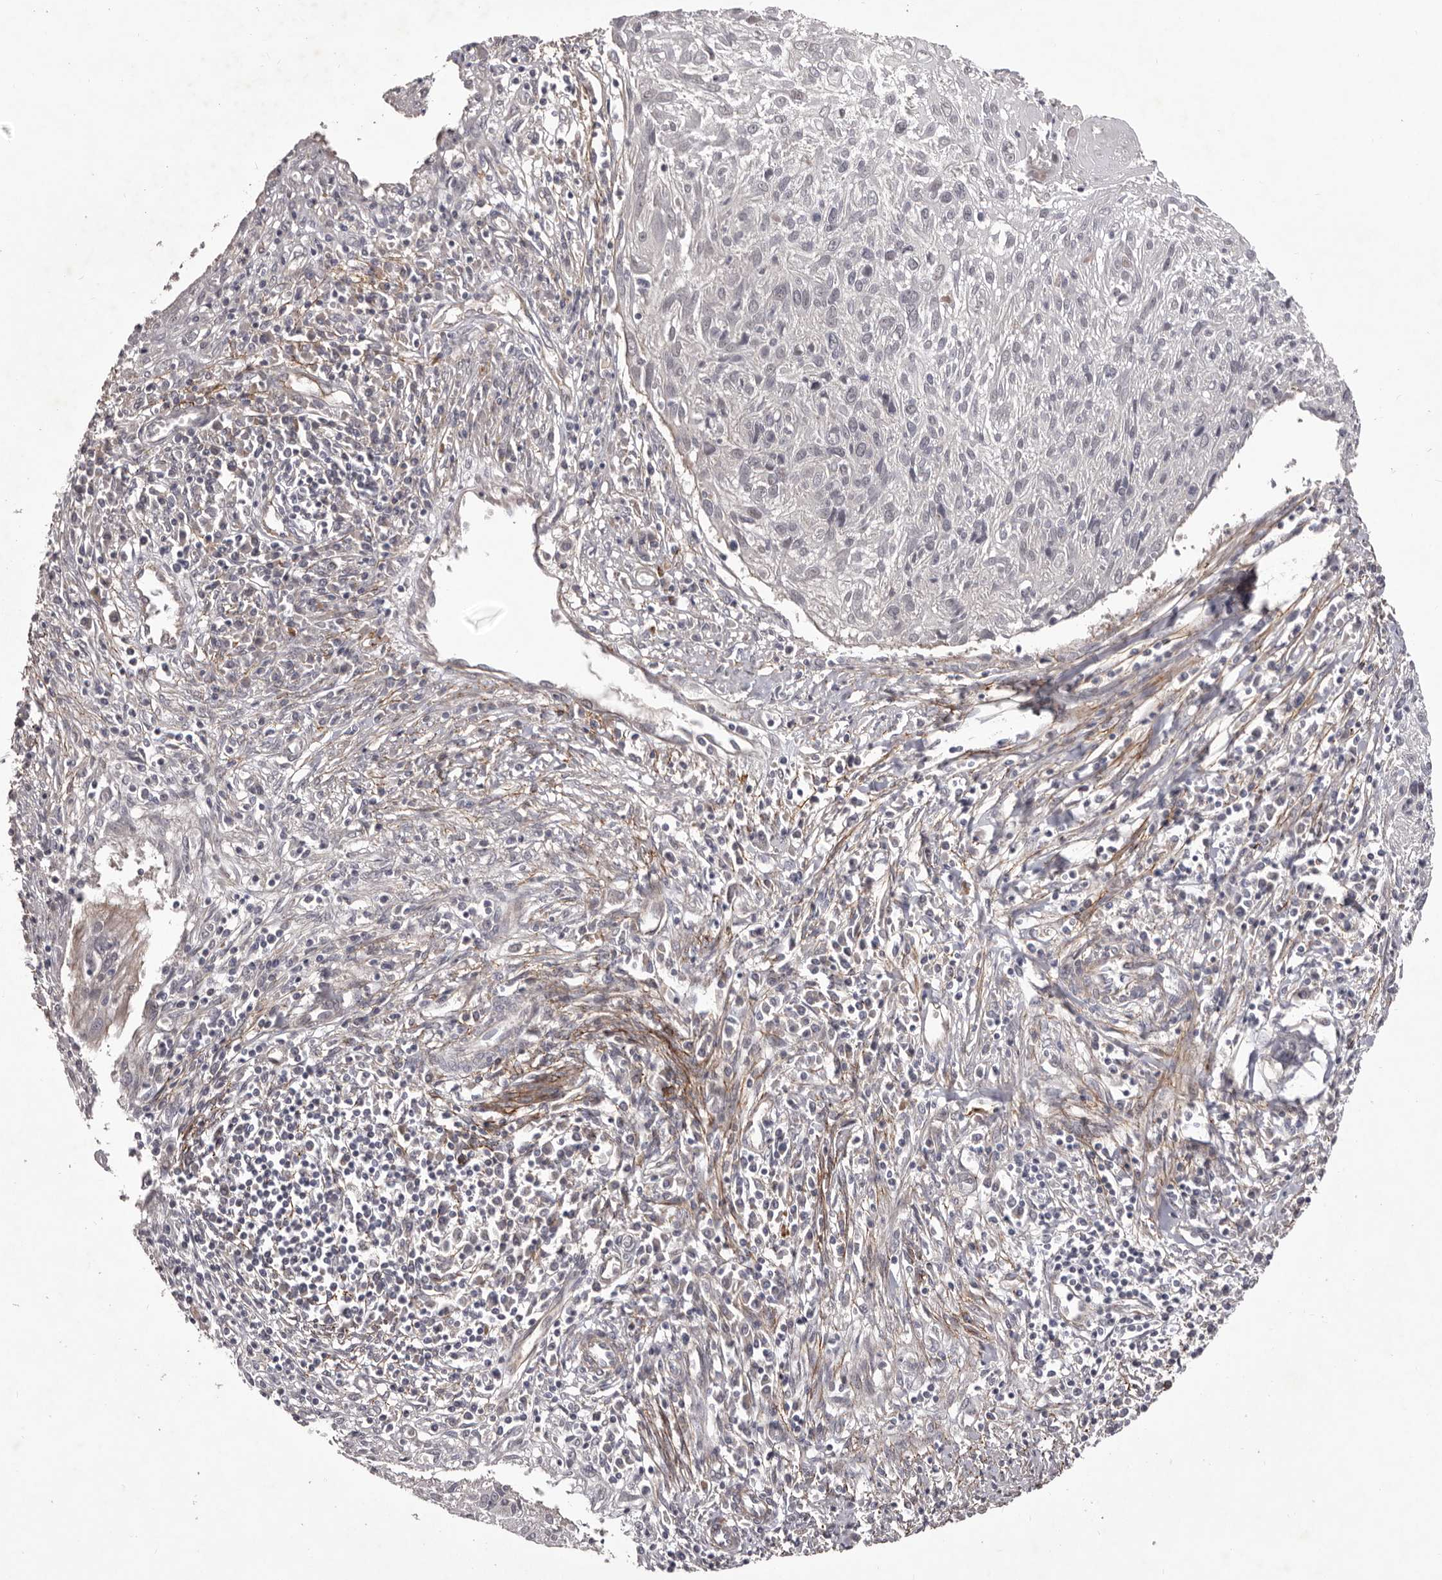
{"staining": {"intensity": "negative", "quantity": "none", "location": "none"}, "tissue": "cervical cancer", "cell_type": "Tumor cells", "image_type": "cancer", "snomed": [{"axis": "morphology", "description": "Squamous cell carcinoma, NOS"}, {"axis": "topography", "description": "Cervix"}], "caption": "Squamous cell carcinoma (cervical) stained for a protein using immunohistochemistry (IHC) shows no expression tumor cells.", "gene": "HBS1L", "patient": {"sex": "female", "age": 51}}